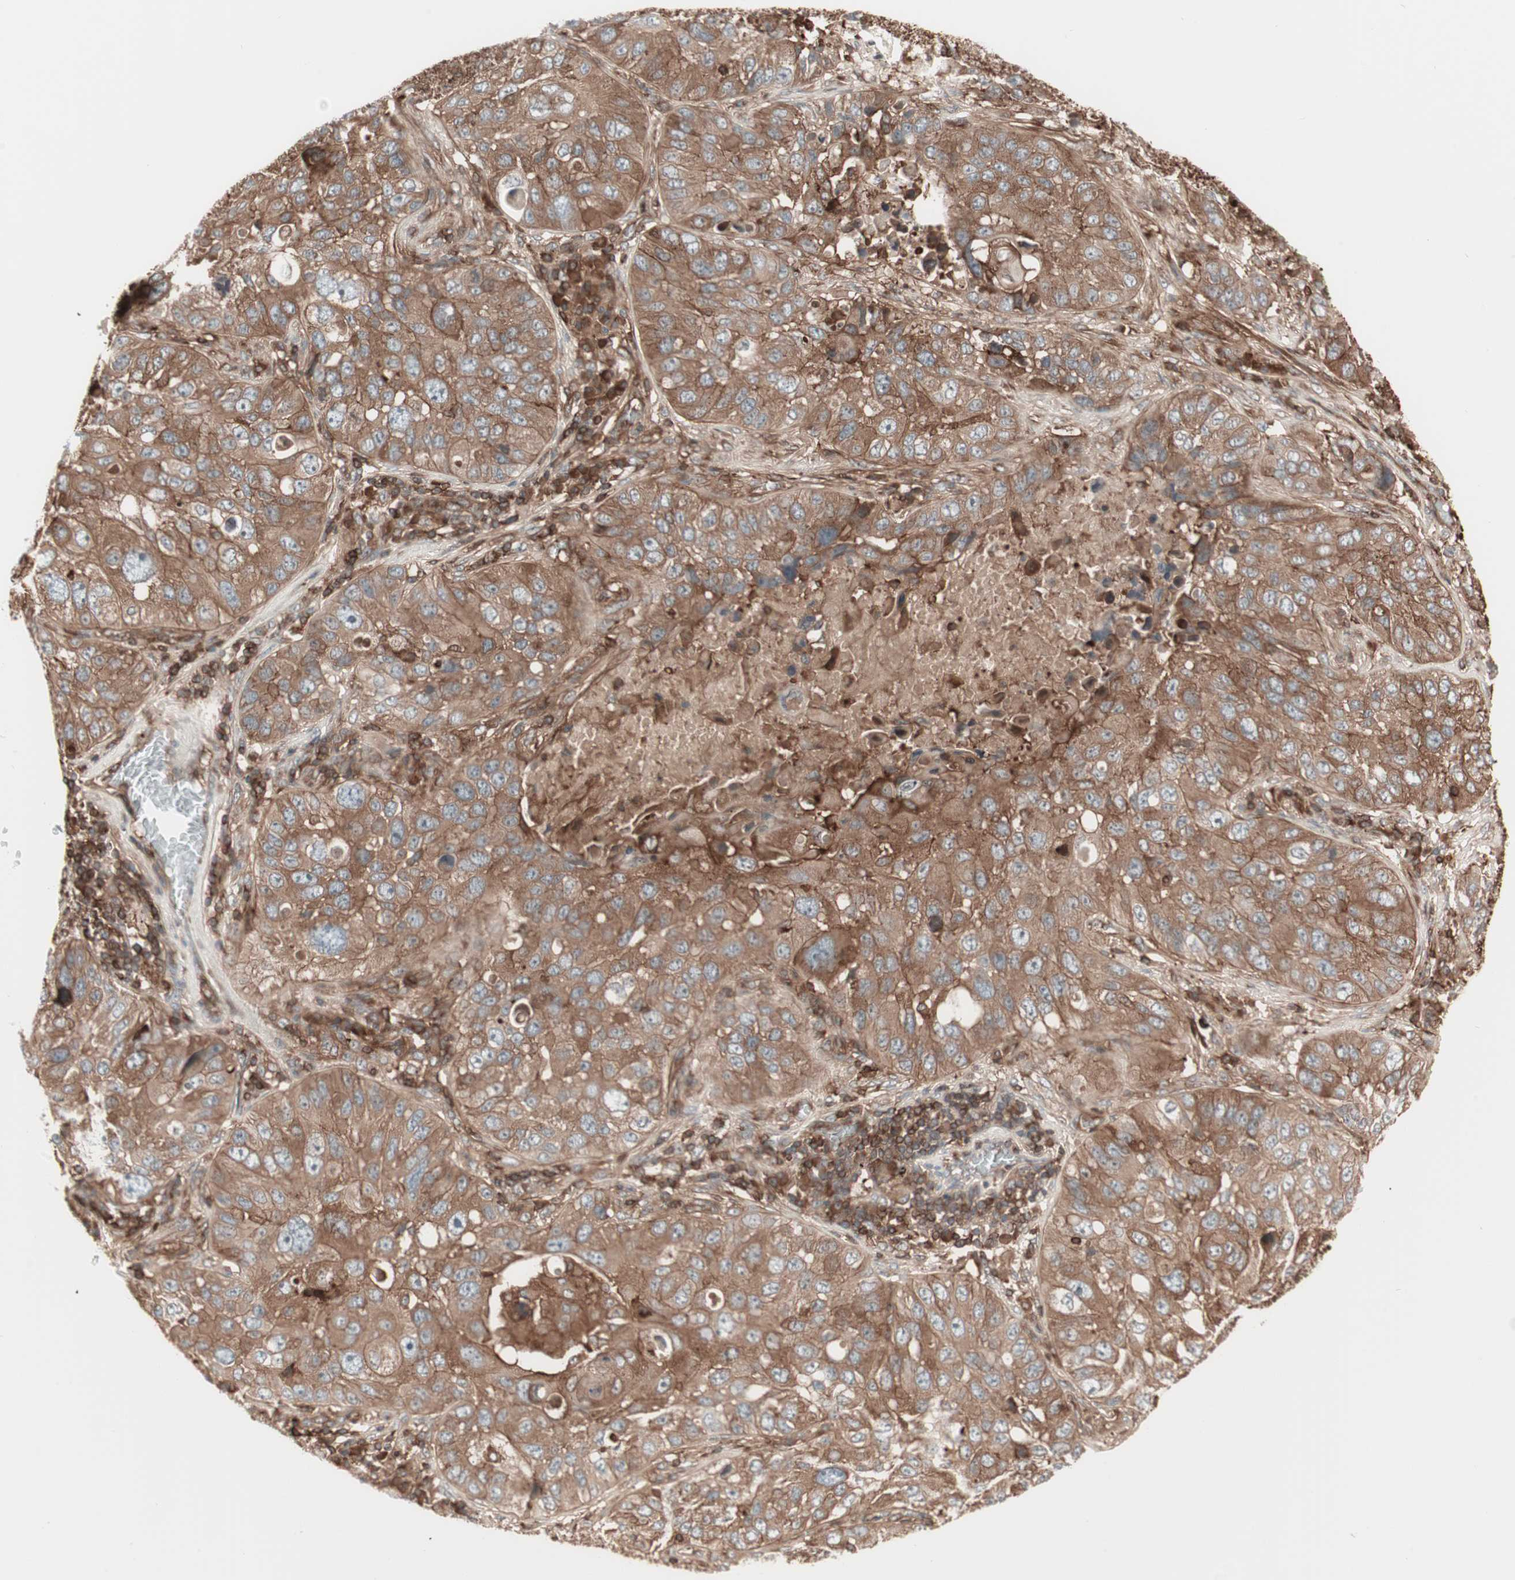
{"staining": {"intensity": "moderate", "quantity": ">75%", "location": "cytoplasmic/membranous"}, "tissue": "lung cancer", "cell_type": "Tumor cells", "image_type": "cancer", "snomed": [{"axis": "morphology", "description": "Squamous cell carcinoma, NOS"}, {"axis": "topography", "description": "Lung"}], "caption": "A micrograph of human squamous cell carcinoma (lung) stained for a protein exhibits moderate cytoplasmic/membranous brown staining in tumor cells.", "gene": "TCP11L1", "patient": {"sex": "male", "age": 57}}